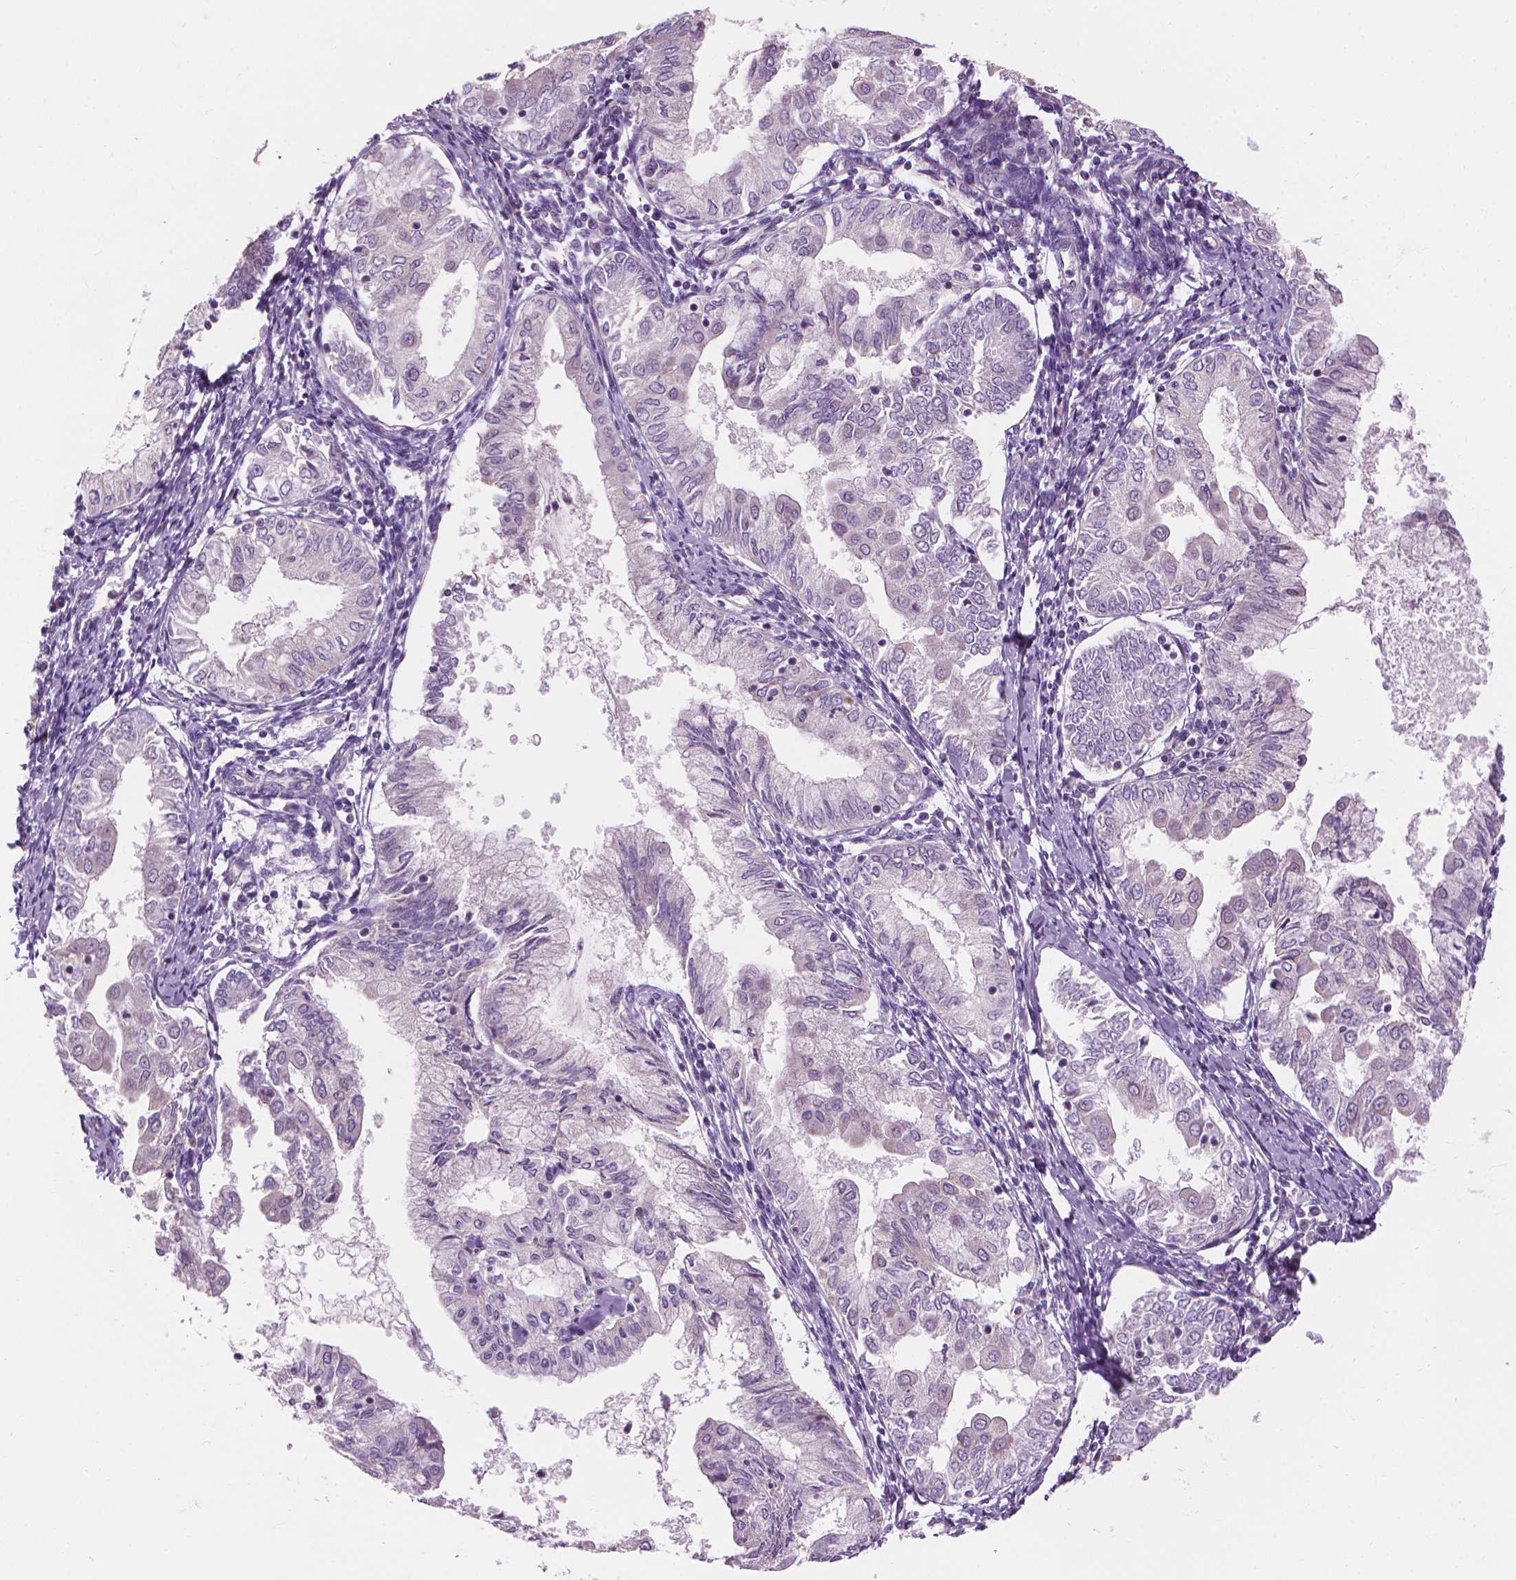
{"staining": {"intensity": "negative", "quantity": "none", "location": "none"}, "tissue": "endometrial cancer", "cell_type": "Tumor cells", "image_type": "cancer", "snomed": [{"axis": "morphology", "description": "Adenocarcinoma, NOS"}, {"axis": "topography", "description": "Endometrium"}], "caption": "Endometrial cancer (adenocarcinoma) was stained to show a protein in brown. There is no significant expression in tumor cells.", "gene": "CFAP126", "patient": {"sex": "female", "age": 68}}